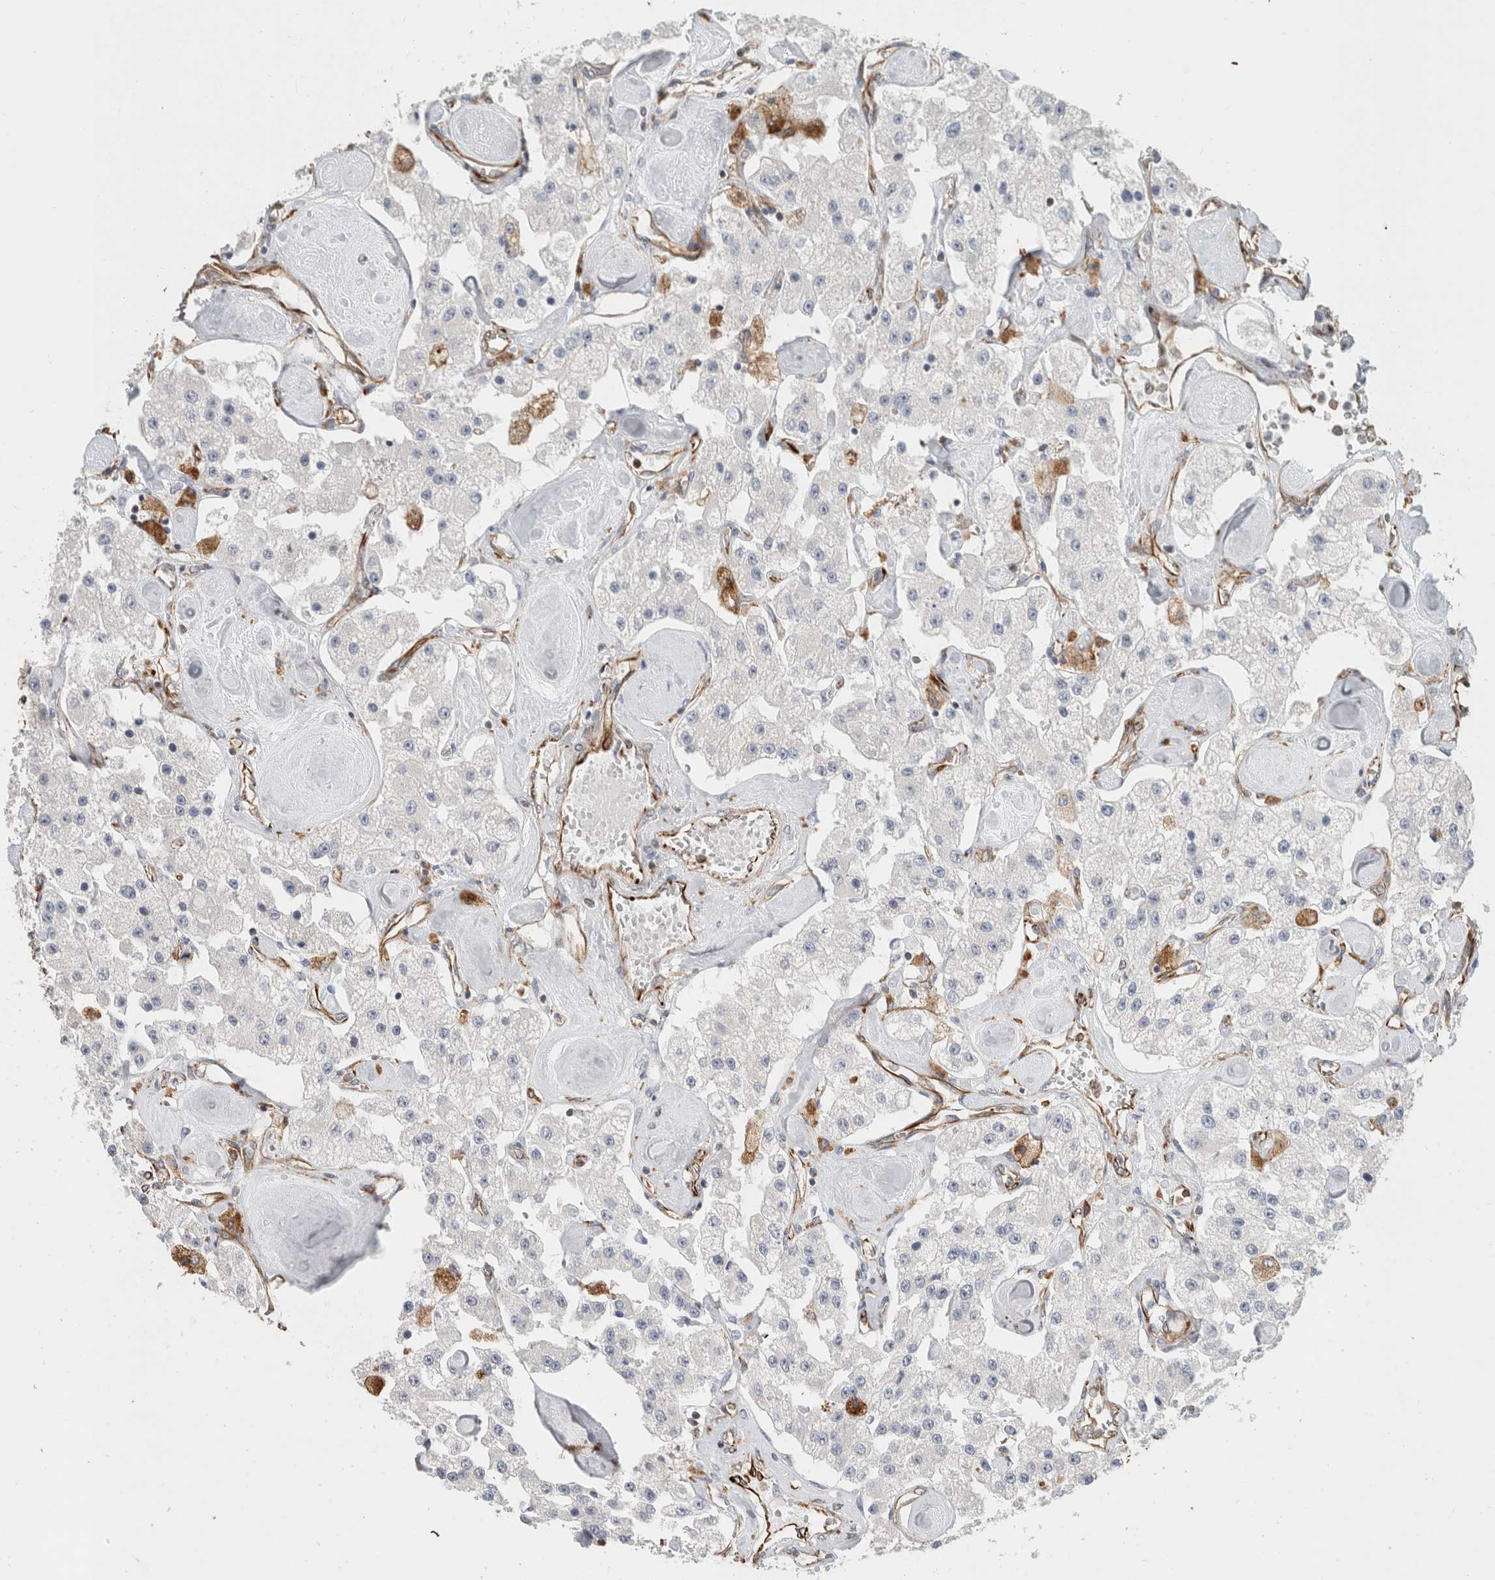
{"staining": {"intensity": "negative", "quantity": "none", "location": "none"}, "tissue": "carcinoid", "cell_type": "Tumor cells", "image_type": "cancer", "snomed": [{"axis": "morphology", "description": "Carcinoid, malignant, NOS"}, {"axis": "topography", "description": "Pancreas"}], "caption": "Immunohistochemistry of human carcinoid displays no positivity in tumor cells. (Stains: DAB (3,3'-diaminobenzidine) immunohistochemistry (IHC) with hematoxylin counter stain, Microscopy: brightfield microscopy at high magnification).", "gene": "LY86", "patient": {"sex": "male", "age": 41}}